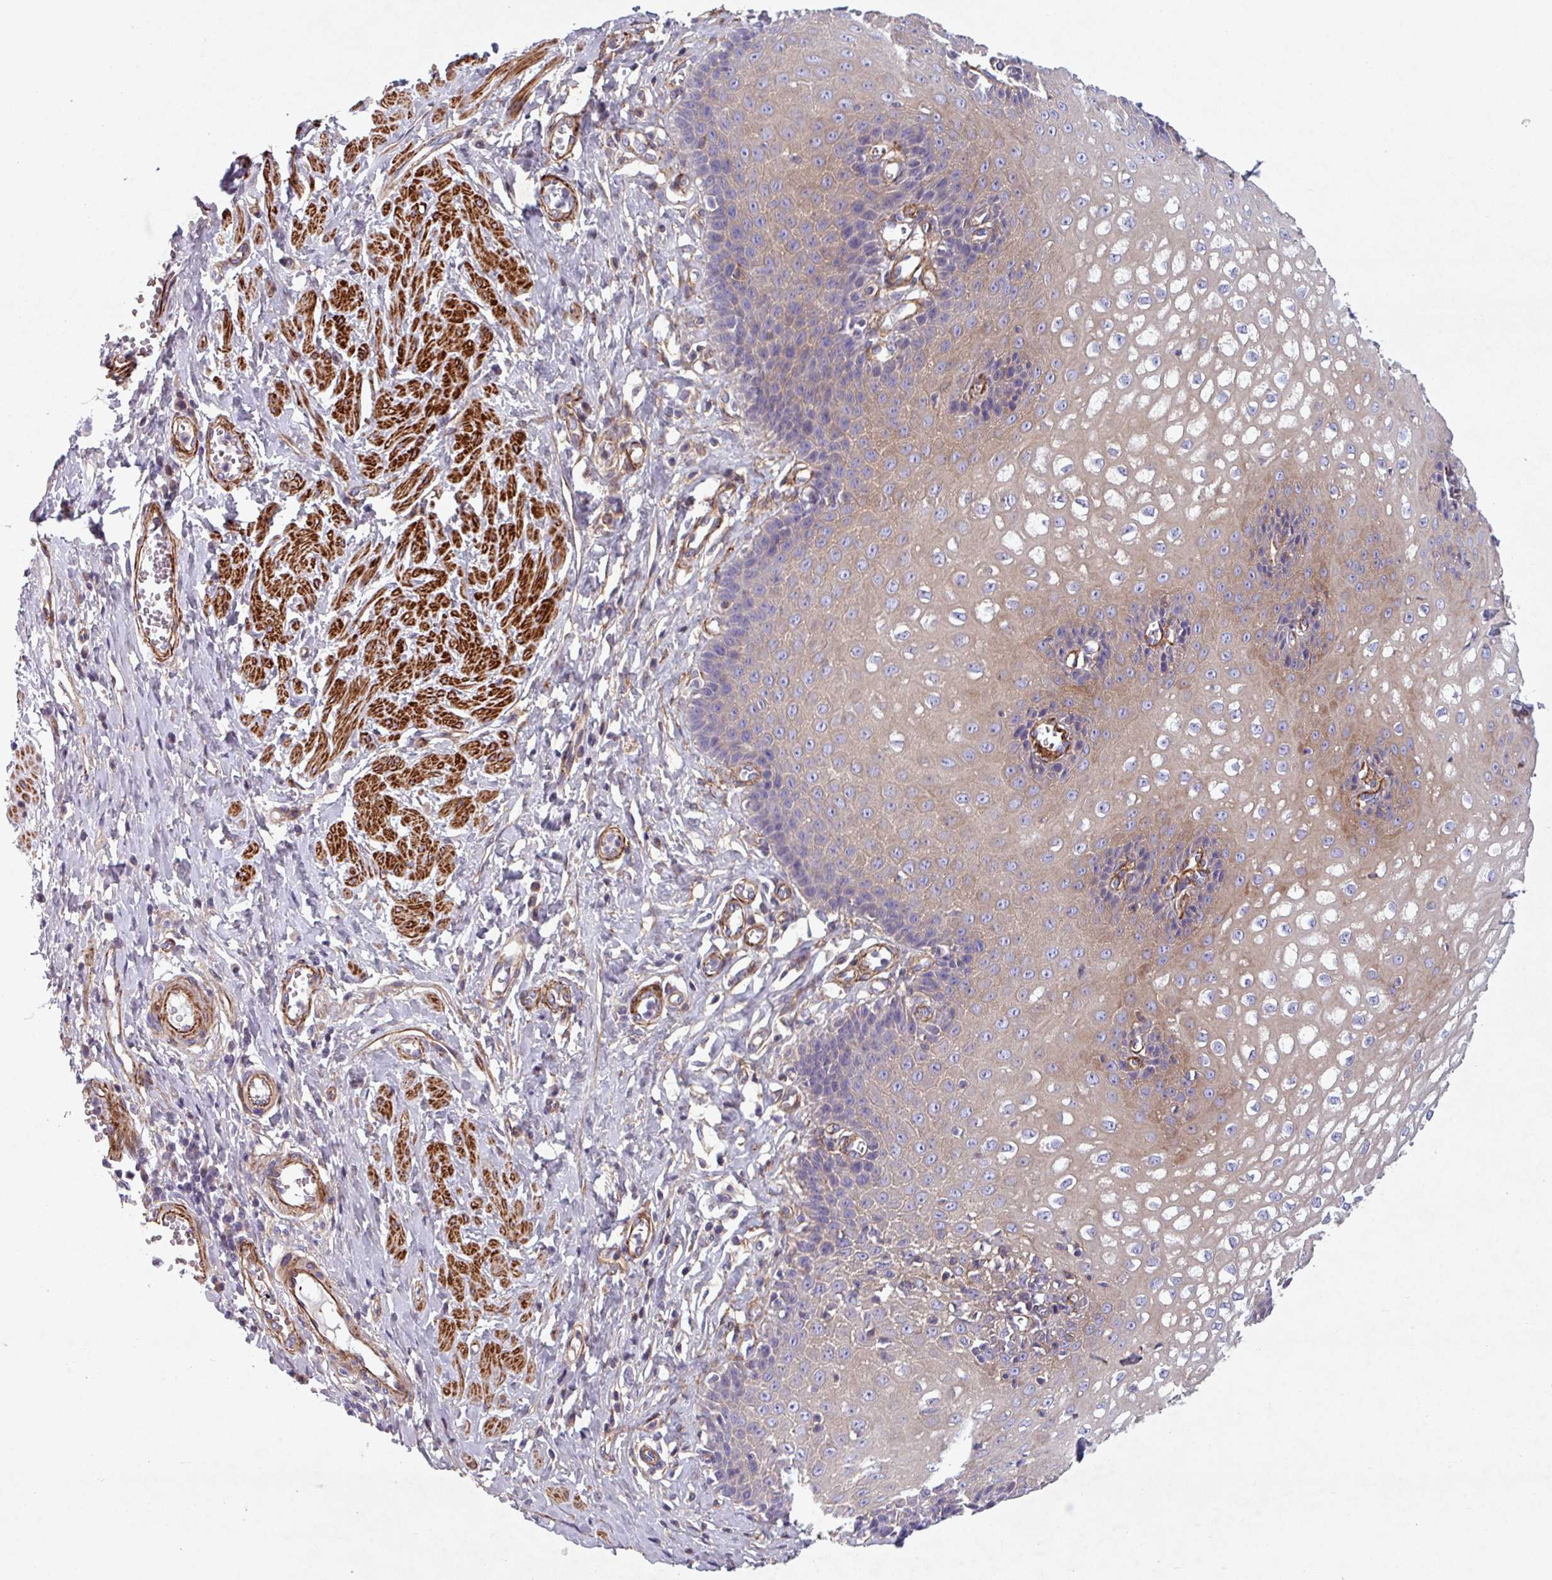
{"staining": {"intensity": "moderate", "quantity": "<25%", "location": "cytoplasmic/membranous"}, "tissue": "esophagus", "cell_type": "Squamous epithelial cells", "image_type": "normal", "snomed": [{"axis": "morphology", "description": "Normal tissue, NOS"}, {"axis": "topography", "description": "Esophagus"}], "caption": "Normal esophagus shows moderate cytoplasmic/membranous positivity in approximately <25% of squamous epithelial cells, visualized by immunohistochemistry.", "gene": "ATP2C2", "patient": {"sex": "male", "age": 67}}